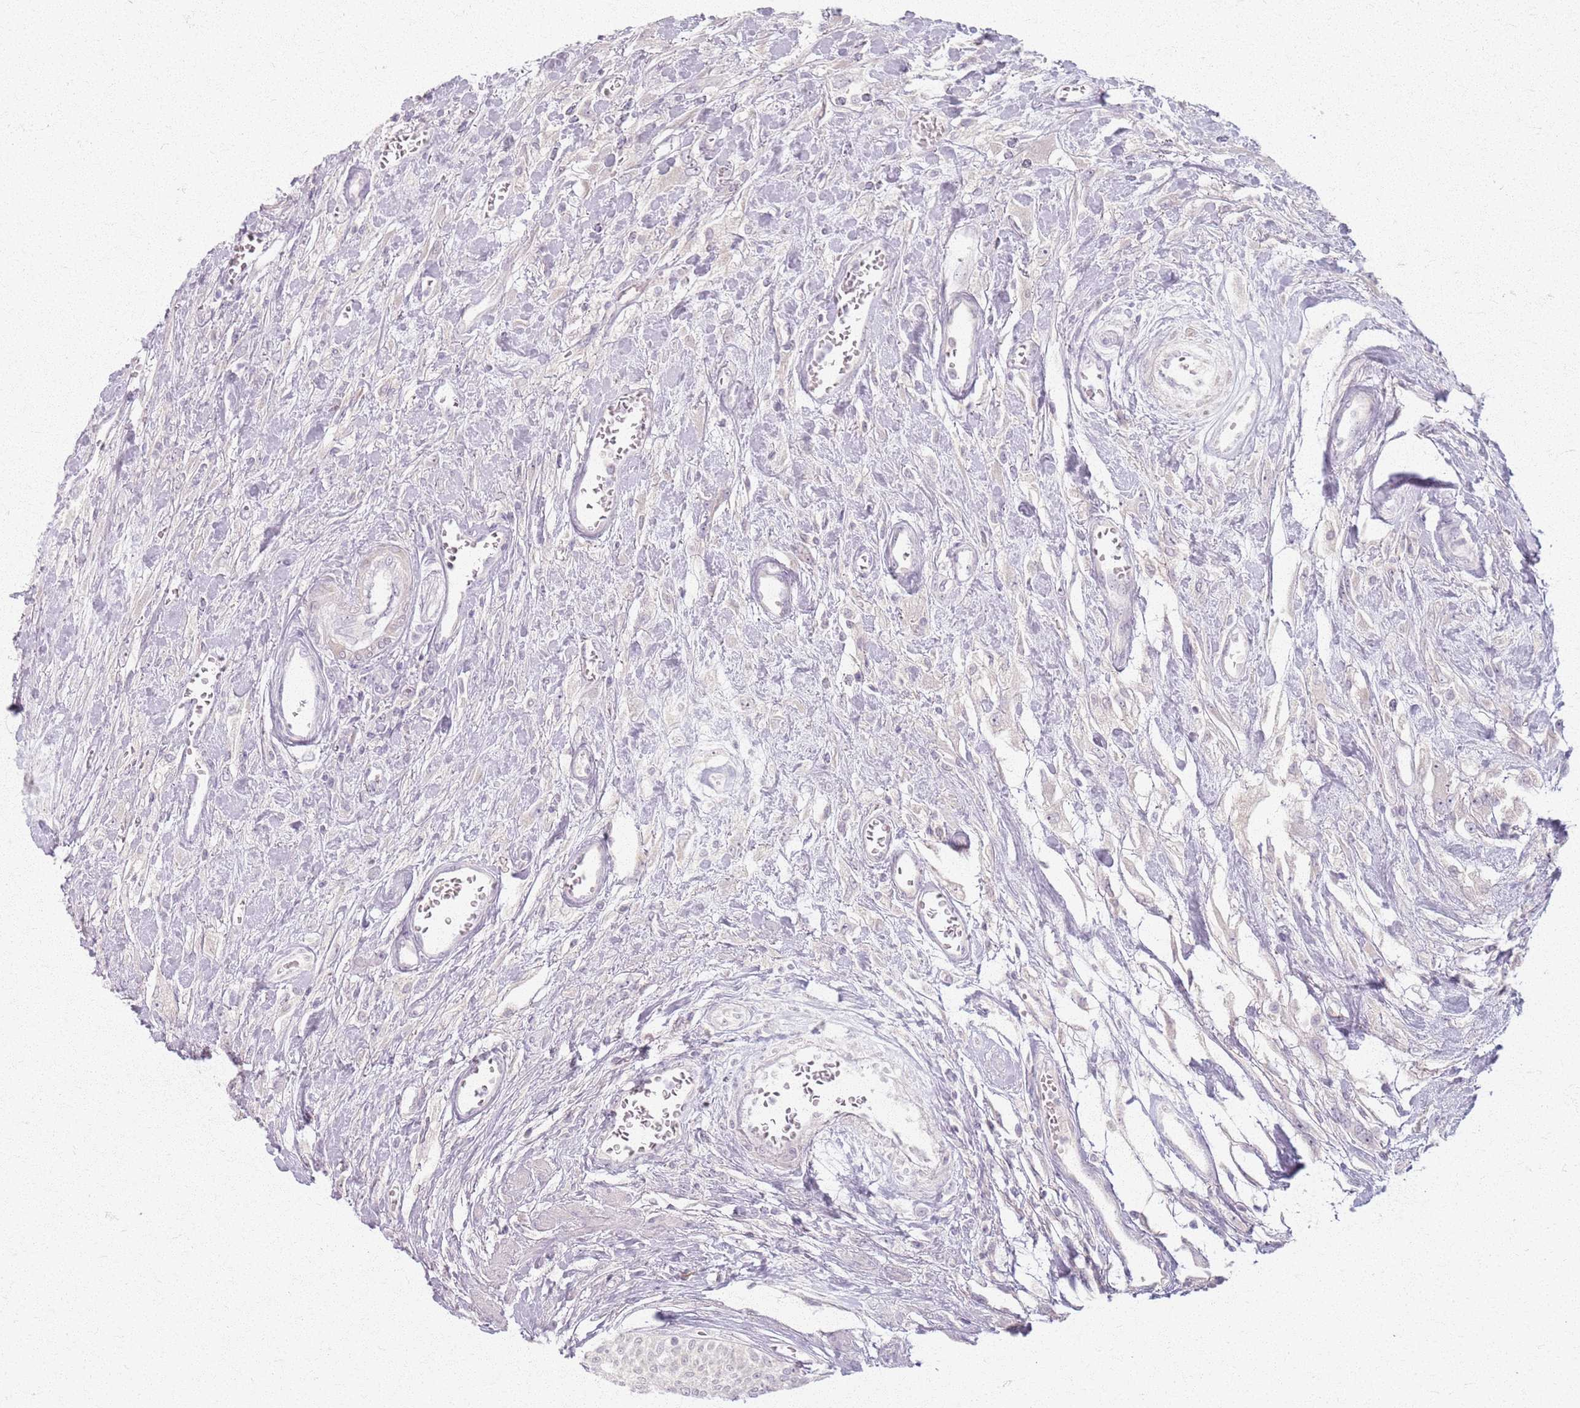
{"staining": {"intensity": "negative", "quantity": "none", "location": "none"}, "tissue": "urothelial cancer", "cell_type": "Tumor cells", "image_type": "cancer", "snomed": [{"axis": "morphology", "description": "Urothelial carcinoma, High grade"}, {"axis": "topography", "description": "Urinary bladder"}], "caption": "This is an immunohistochemistry (IHC) image of urothelial cancer. There is no expression in tumor cells.", "gene": "CRIPT", "patient": {"sex": "female", "age": 79}}